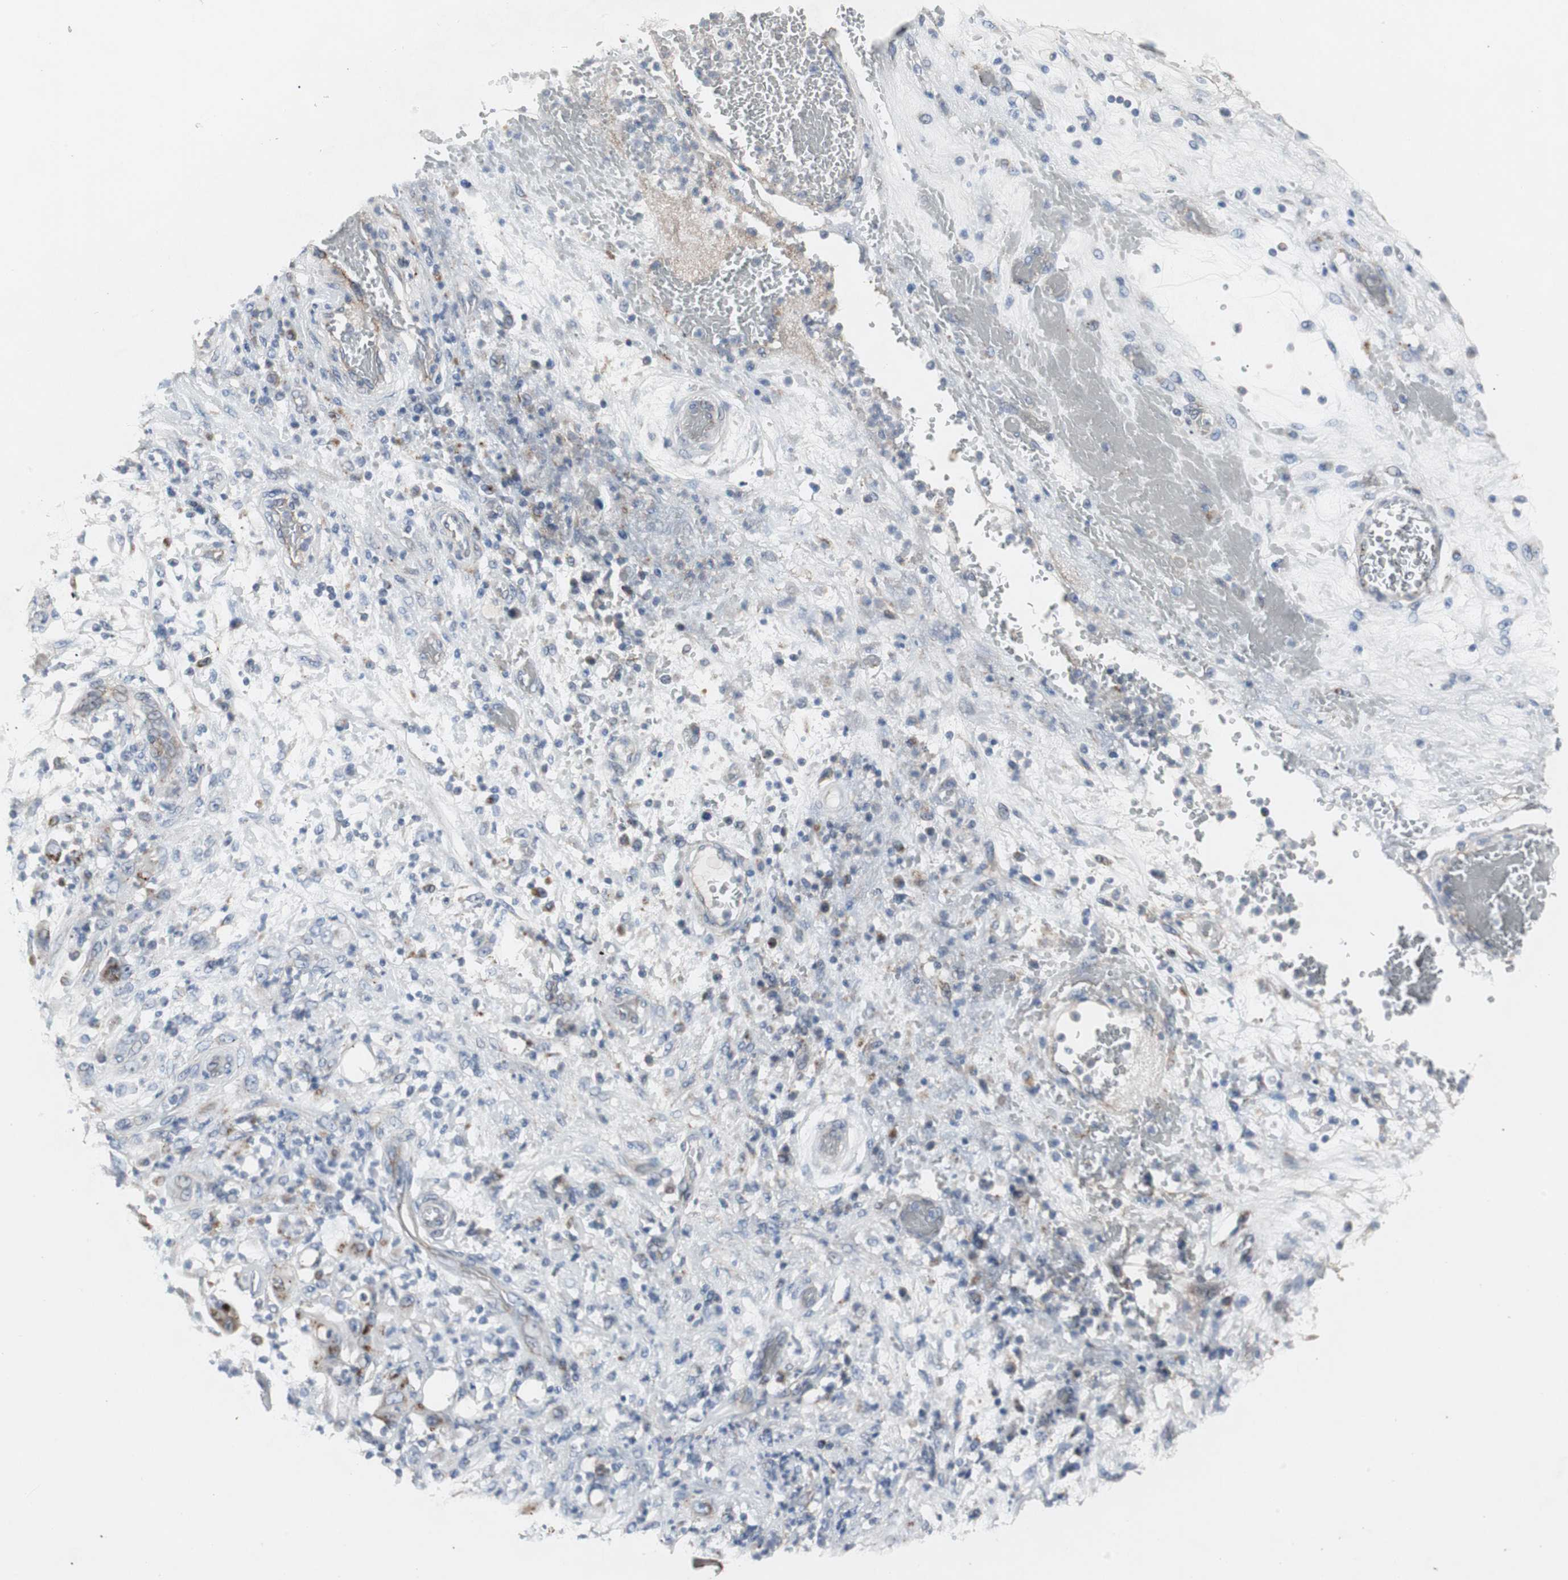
{"staining": {"intensity": "strong", "quantity": "<25%", "location": "cytoplasmic/membranous"}, "tissue": "stomach cancer", "cell_type": "Tumor cells", "image_type": "cancer", "snomed": [{"axis": "morphology", "description": "Adenocarcinoma, NOS"}, {"axis": "topography", "description": "Stomach"}], "caption": "The immunohistochemical stain shows strong cytoplasmic/membranous expression in tumor cells of adenocarcinoma (stomach) tissue. The staining was performed using DAB (3,3'-diaminobenzidine) to visualize the protein expression in brown, while the nuclei were stained in blue with hematoxylin (Magnification: 20x).", "gene": "GBA1", "patient": {"sex": "female", "age": 73}}